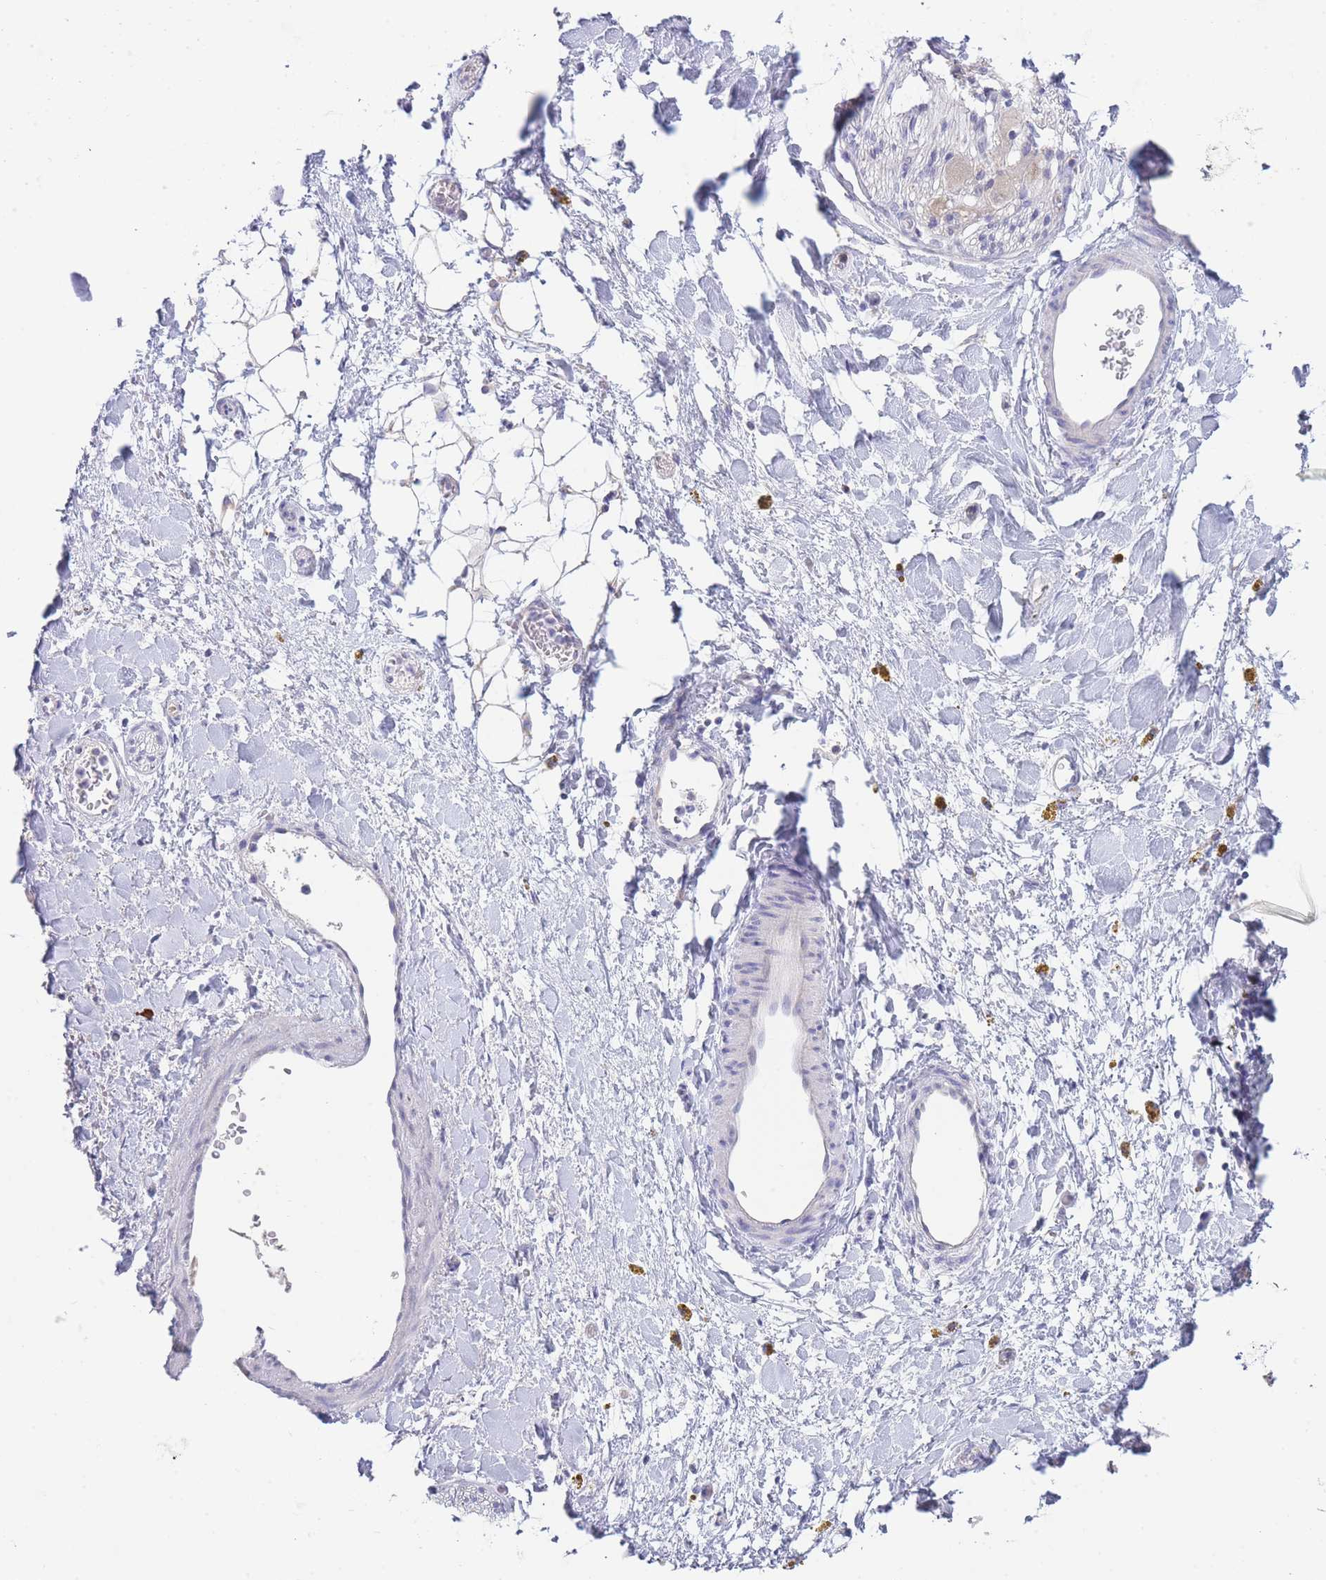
{"staining": {"intensity": "negative", "quantity": "none", "location": "none"}, "tissue": "adipose tissue", "cell_type": "Adipocytes", "image_type": "normal", "snomed": [{"axis": "morphology", "description": "Normal tissue, NOS"}, {"axis": "topography", "description": "Kidney"}, {"axis": "topography", "description": "Peripheral nerve tissue"}], "caption": "IHC micrograph of normal adipose tissue stained for a protein (brown), which demonstrates no expression in adipocytes.", "gene": "NANP", "patient": {"sex": "male", "age": 7}}